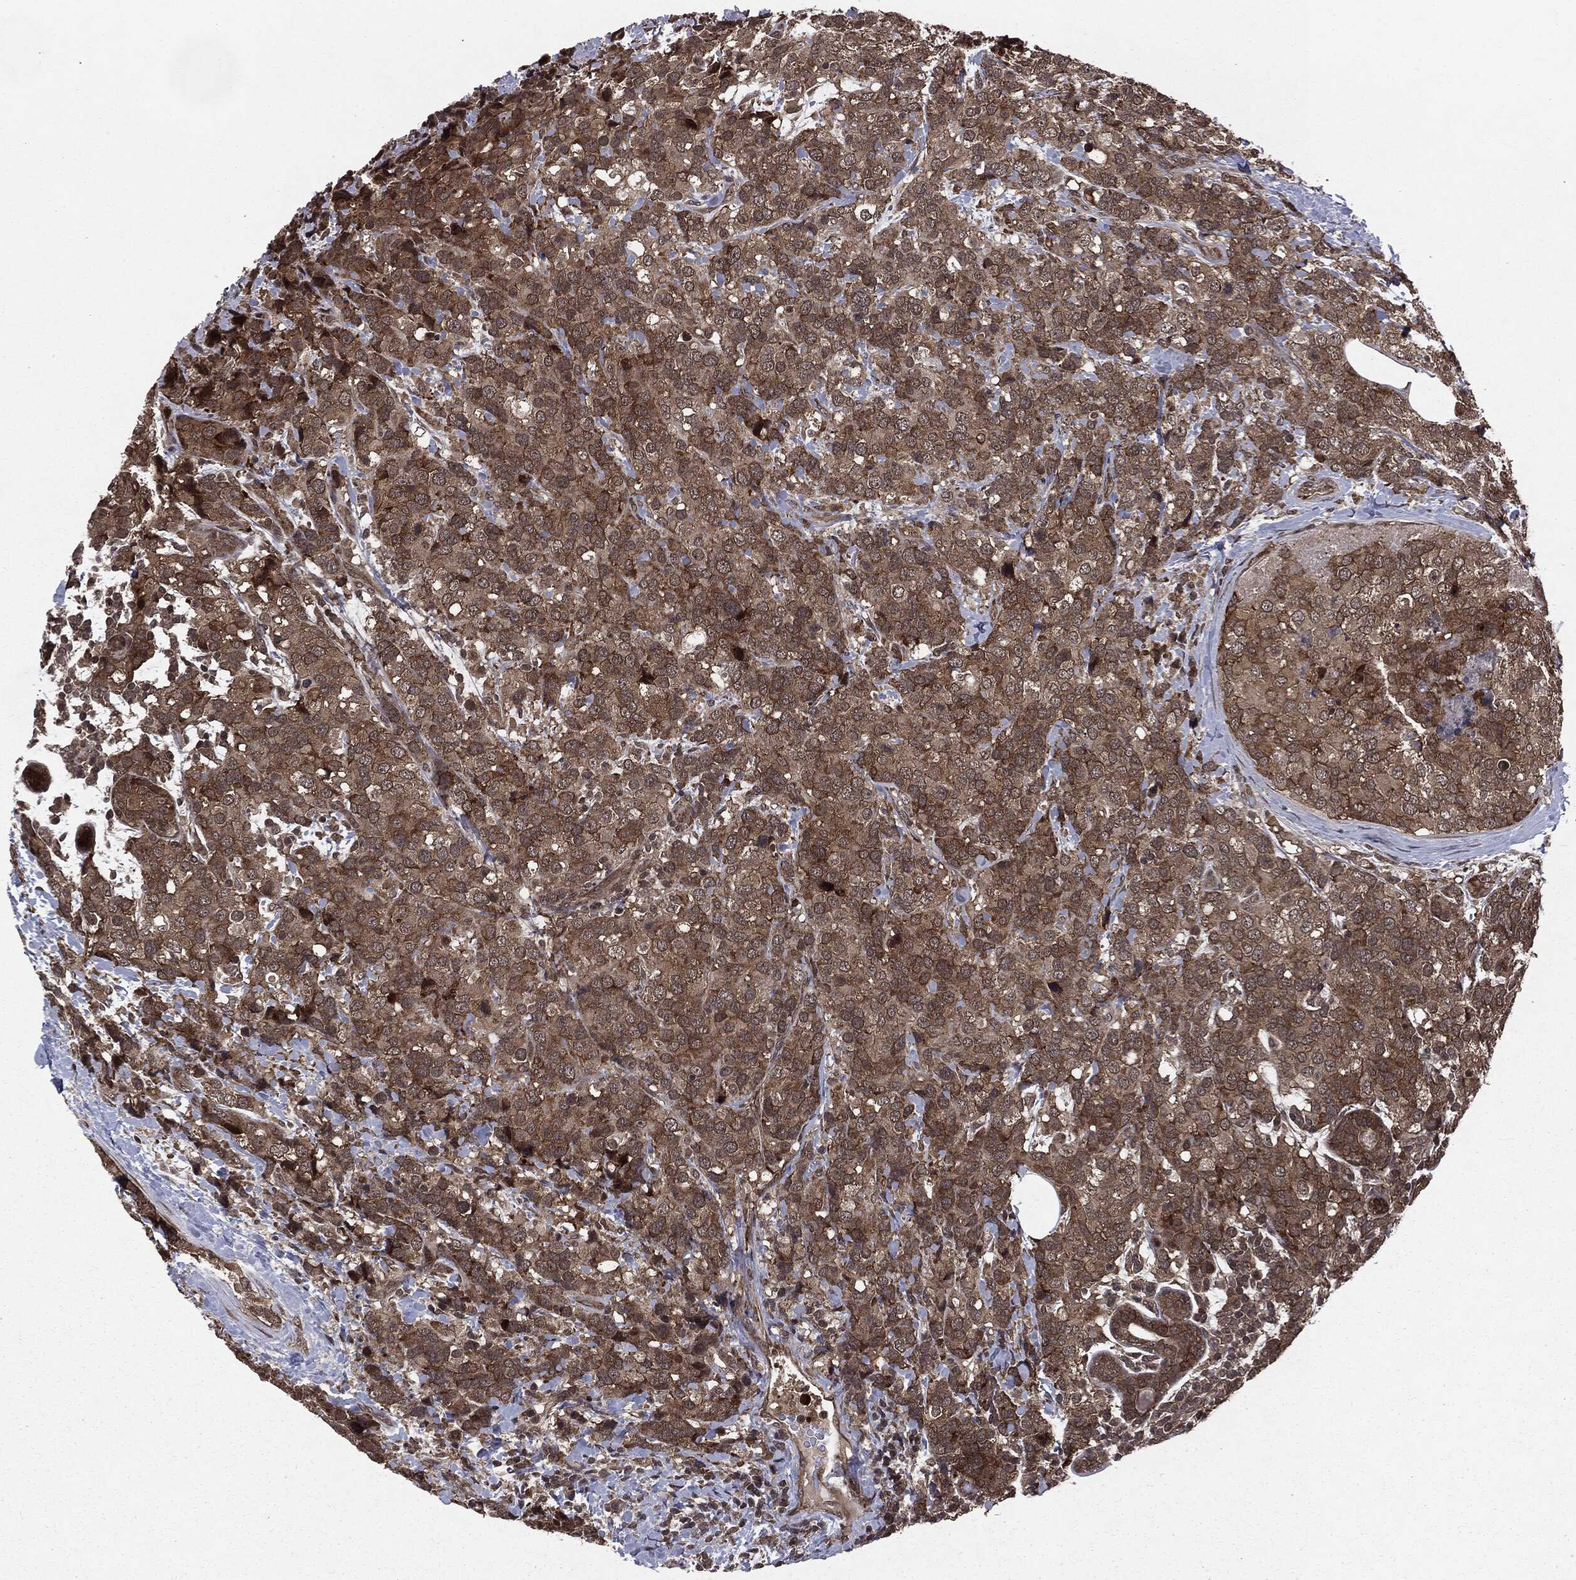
{"staining": {"intensity": "moderate", "quantity": "25%-75%", "location": "cytoplasmic/membranous"}, "tissue": "breast cancer", "cell_type": "Tumor cells", "image_type": "cancer", "snomed": [{"axis": "morphology", "description": "Lobular carcinoma"}, {"axis": "topography", "description": "Breast"}], "caption": "IHC (DAB) staining of human breast lobular carcinoma shows moderate cytoplasmic/membranous protein staining in about 25%-75% of tumor cells.", "gene": "STAU2", "patient": {"sex": "female", "age": 59}}